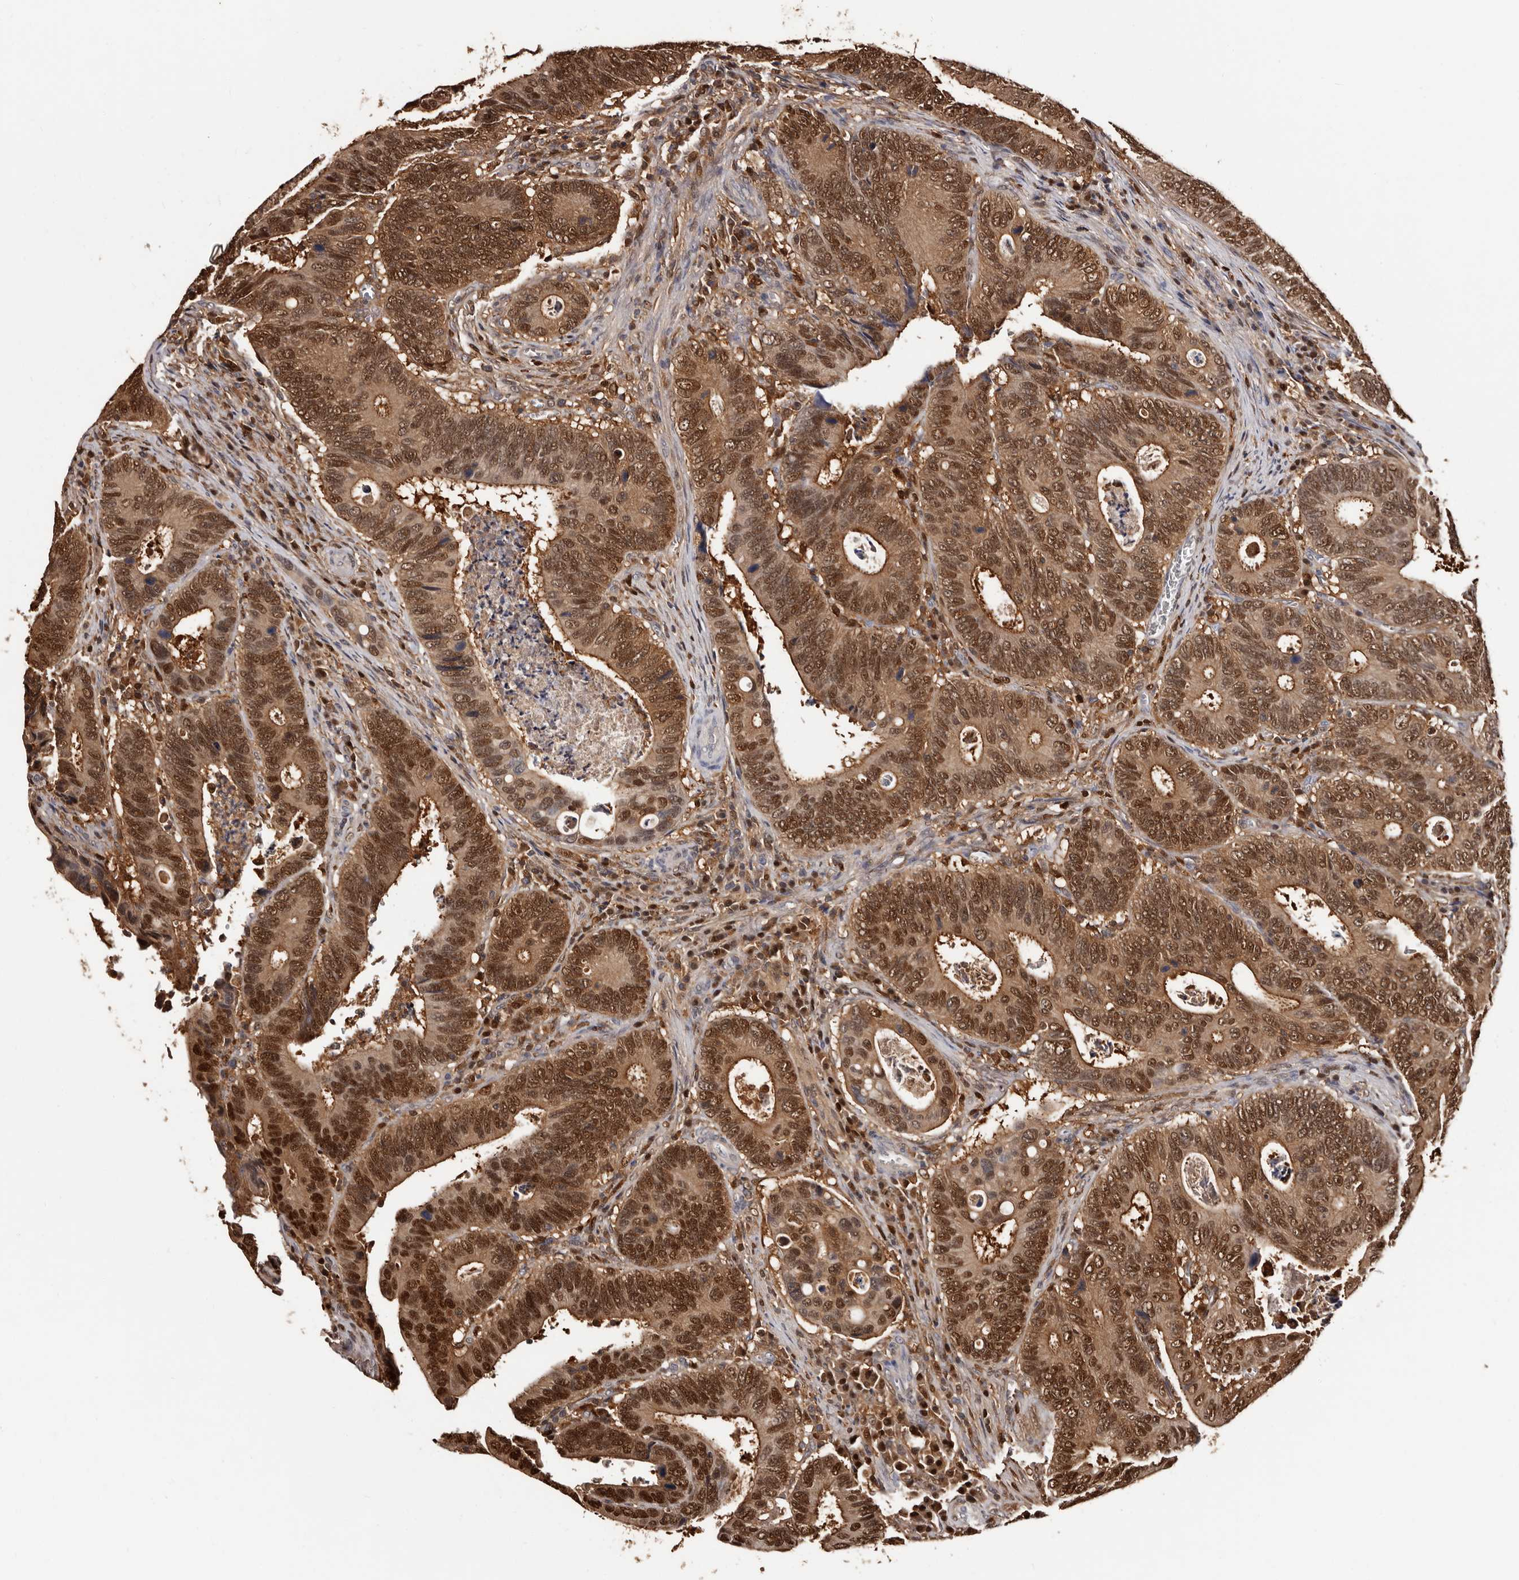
{"staining": {"intensity": "moderate", "quantity": ">75%", "location": "cytoplasmic/membranous,nuclear"}, "tissue": "colorectal cancer", "cell_type": "Tumor cells", "image_type": "cancer", "snomed": [{"axis": "morphology", "description": "Adenocarcinoma, NOS"}, {"axis": "topography", "description": "Colon"}], "caption": "Immunohistochemical staining of human colorectal cancer exhibits moderate cytoplasmic/membranous and nuclear protein positivity in about >75% of tumor cells. Nuclei are stained in blue.", "gene": "DNPH1", "patient": {"sex": "male", "age": 72}}